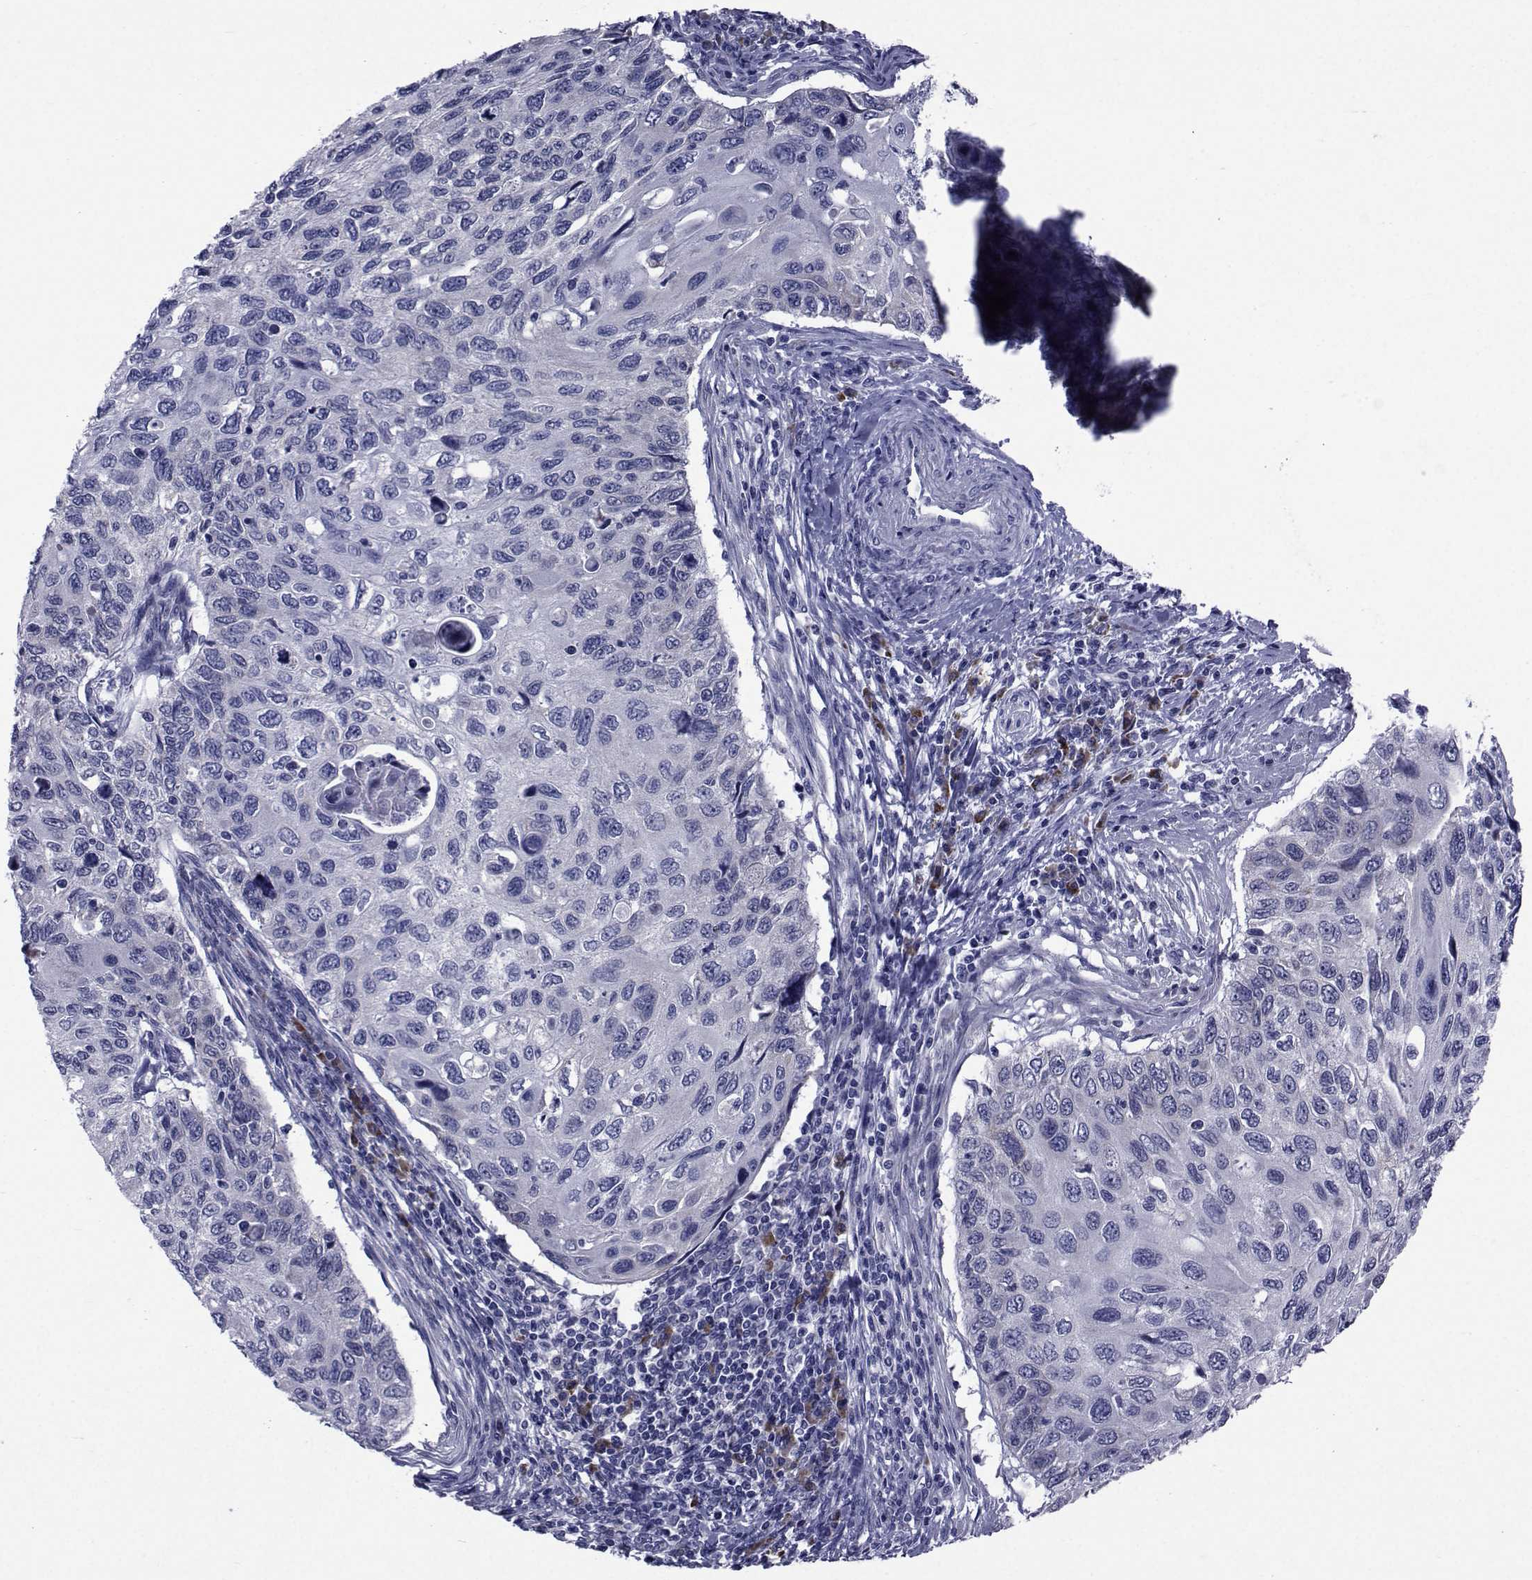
{"staining": {"intensity": "negative", "quantity": "none", "location": "none"}, "tissue": "cervical cancer", "cell_type": "Tumor cells", "image_type": "cancer", "snomed": [{"axis": "morphology", "description": "Squamous cell carcinoma, NOS"}, {"axis": "topography", "description": "Cervix"}], "caption": "Immunohistochemistry image of cervical cancer stained for a protein (brown), which displays no staining in tumor cells.", "gene": "ROPN1", "patient": {"sex": "female", "age": 70}}